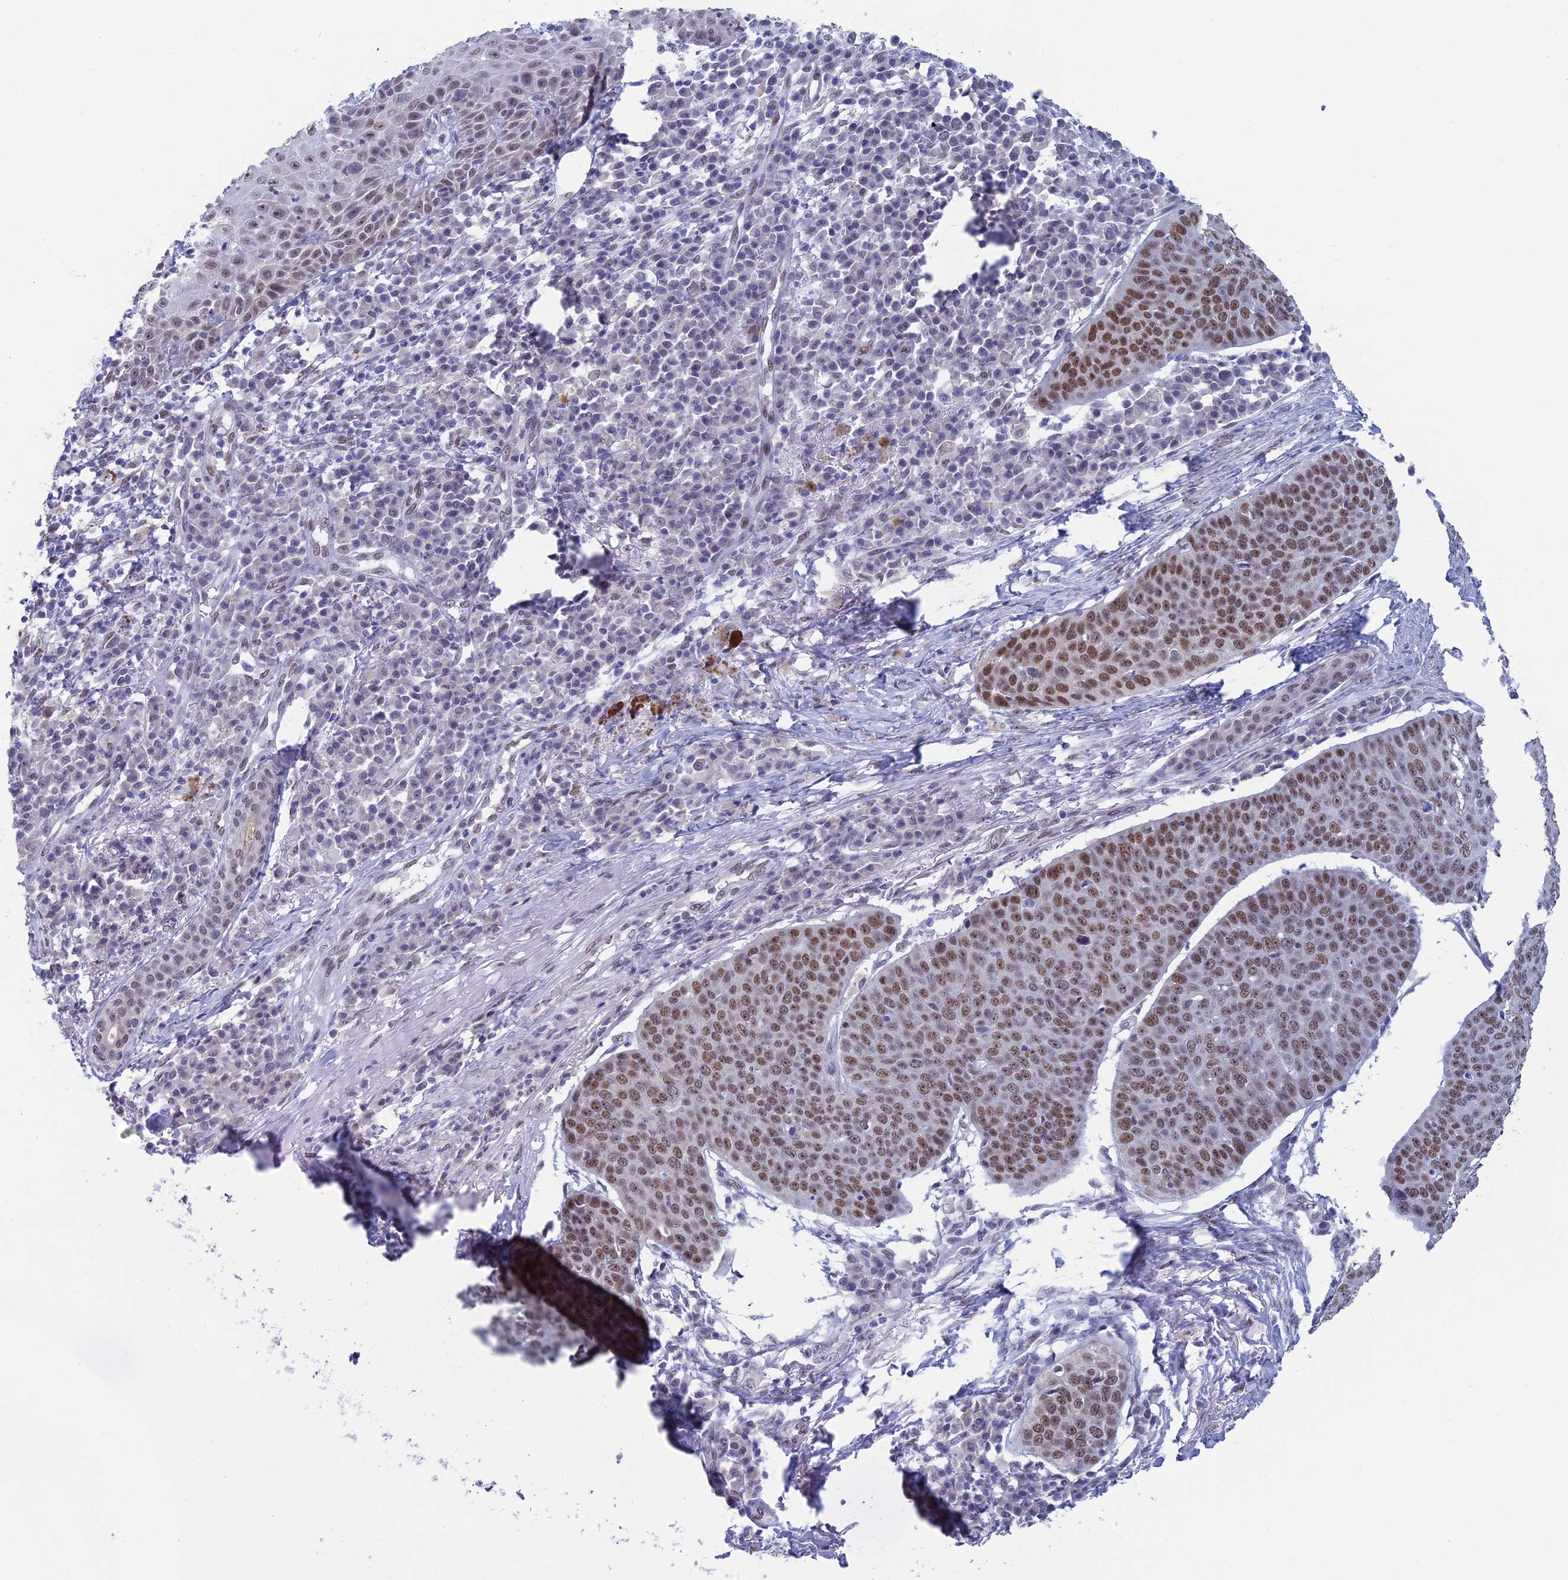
{"staining": {"intensity": "moderate", "quantity": ">75%", "location": "nuclear"}, "tissue": "skin cancer", "cell_type": "Tumor cells", "image_type": "cancer", "snomed": [{"axis": "morphology", "description": "Squamous cell carcinoma, NOS"}, {"axis": "topography", "description": "Skin"}], "caption": "Protein positivity by immunohistochemistry (IHC) displays moderate nuclear expression in about >75% of tumor cells in skin cancer.", "gene": "NABP2", "patient": {"sex": "male", "age": 71}}